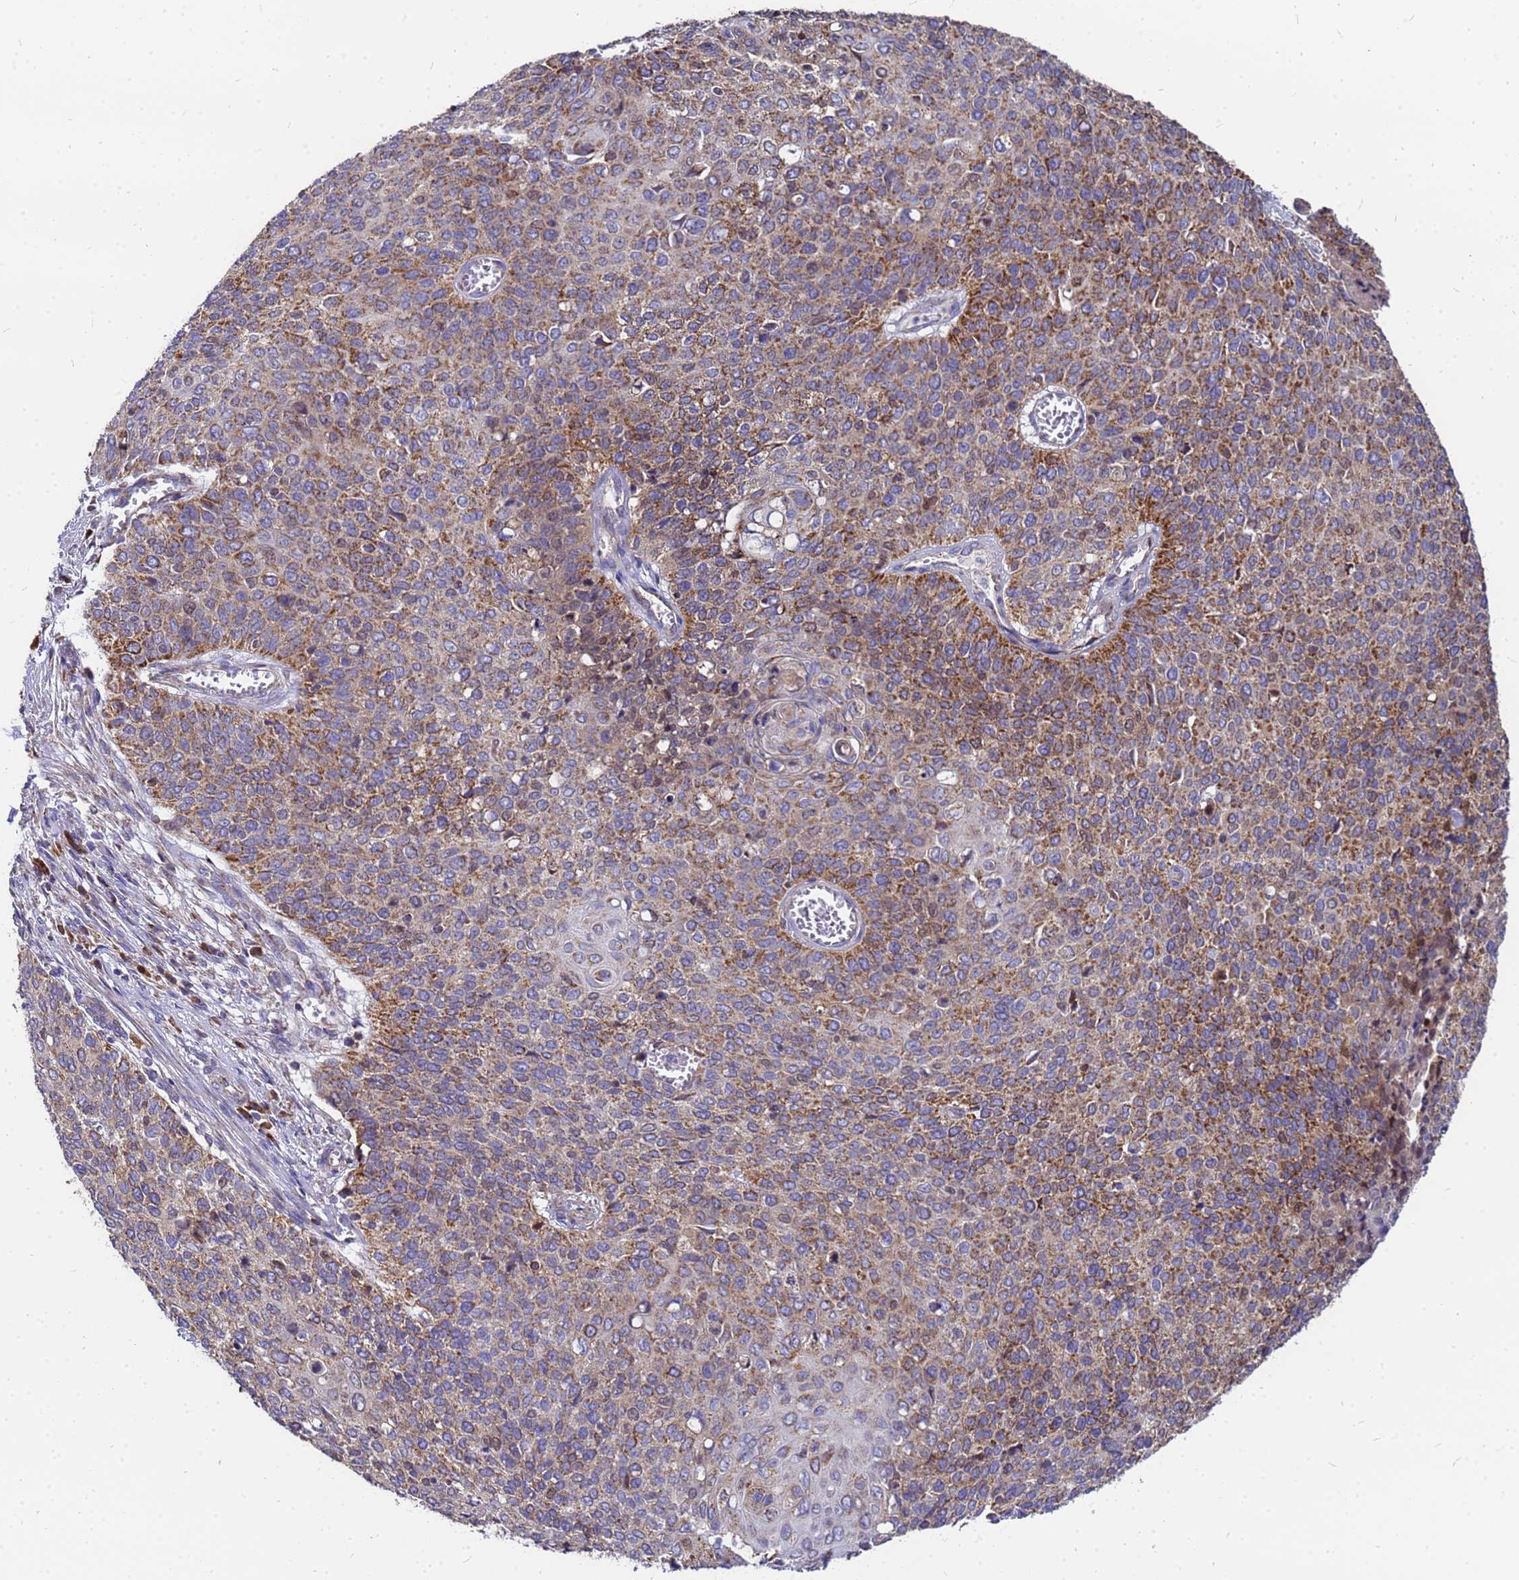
{"staining": {"intensity": "moderate", "quantity": "25%-75%", "location": "cytoplasmic/membranous"}, "tissue": "cervical cancer", "cell_type": "Tumor cells", "image_type": "cancer", "snomed": [{"axis": "morphology", "description": "Squamous cell carcinoma, NOS"}, {"axis": "topography", "description": "Cervix"}], "caption": "A histopathology image showing moderate cytoplasmic/membranous positivity in about 25%-75% of tumor cells in cervical cancer (squamous cell carcinoma), as visualized by brown immunohistochemical staining.", "gene": "CMC4", "patient": {"sex": "female", "age": 39}}